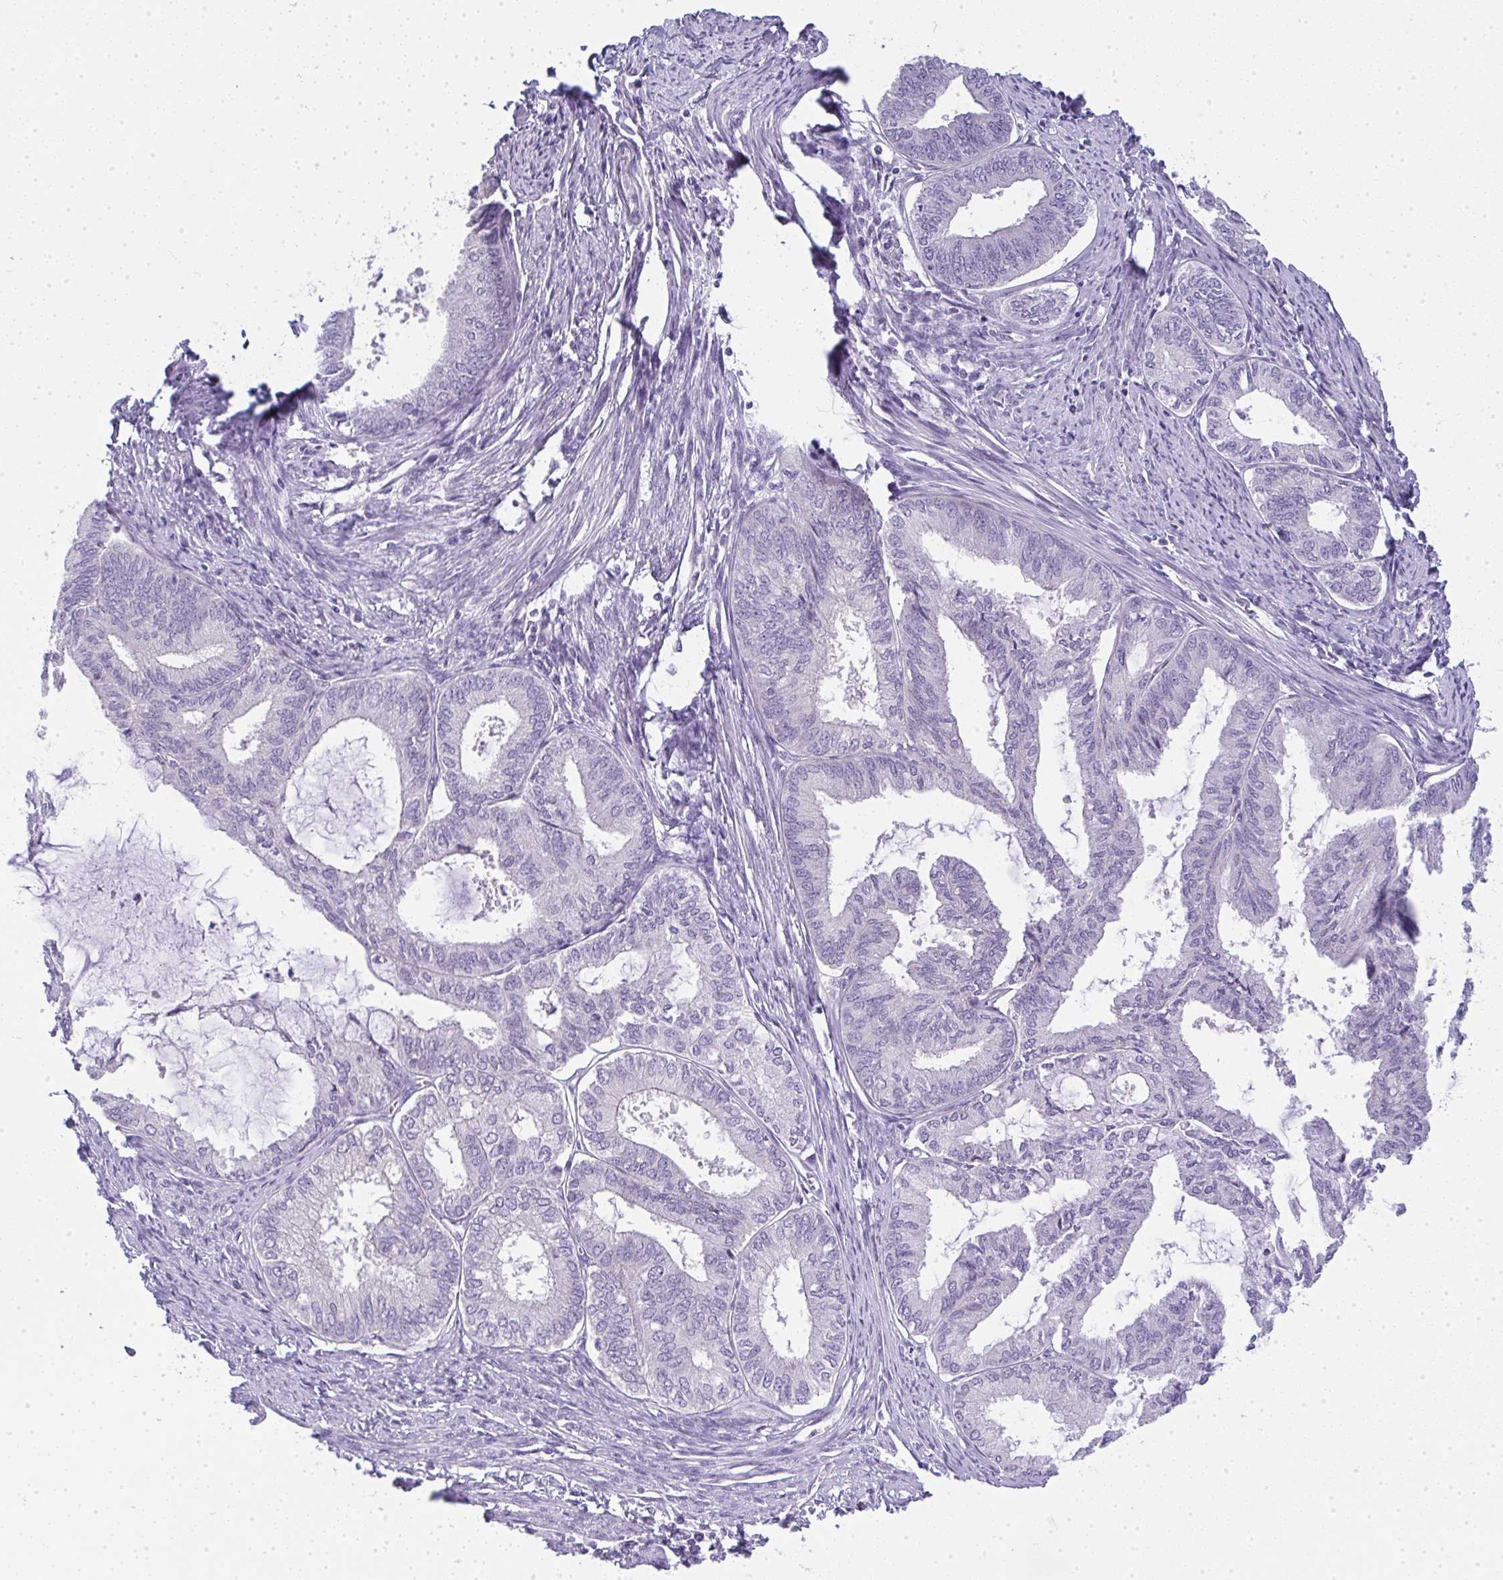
{"staining": {"intensity": "negative", "quantity": "none", "location": "none"}, "tissue": "endometrial cancer", "cell_type": "Tumor cells", "image_type": "cancer", "snomed": [{"axis": "morphology", "description": "Adenocarcinoma, NOS"}, {"axis": "topography", "description": "Endometrium"}], "caption": "High magnification brightfield microscopy of endometrial cancer (adenocarcinoma) stained with DAB (brown) and counterstained with hematoxylin (blue): tumor cells show no significant staining.", "gene": "LPAR4", "patient": {"sex": "female", "age": 86}}